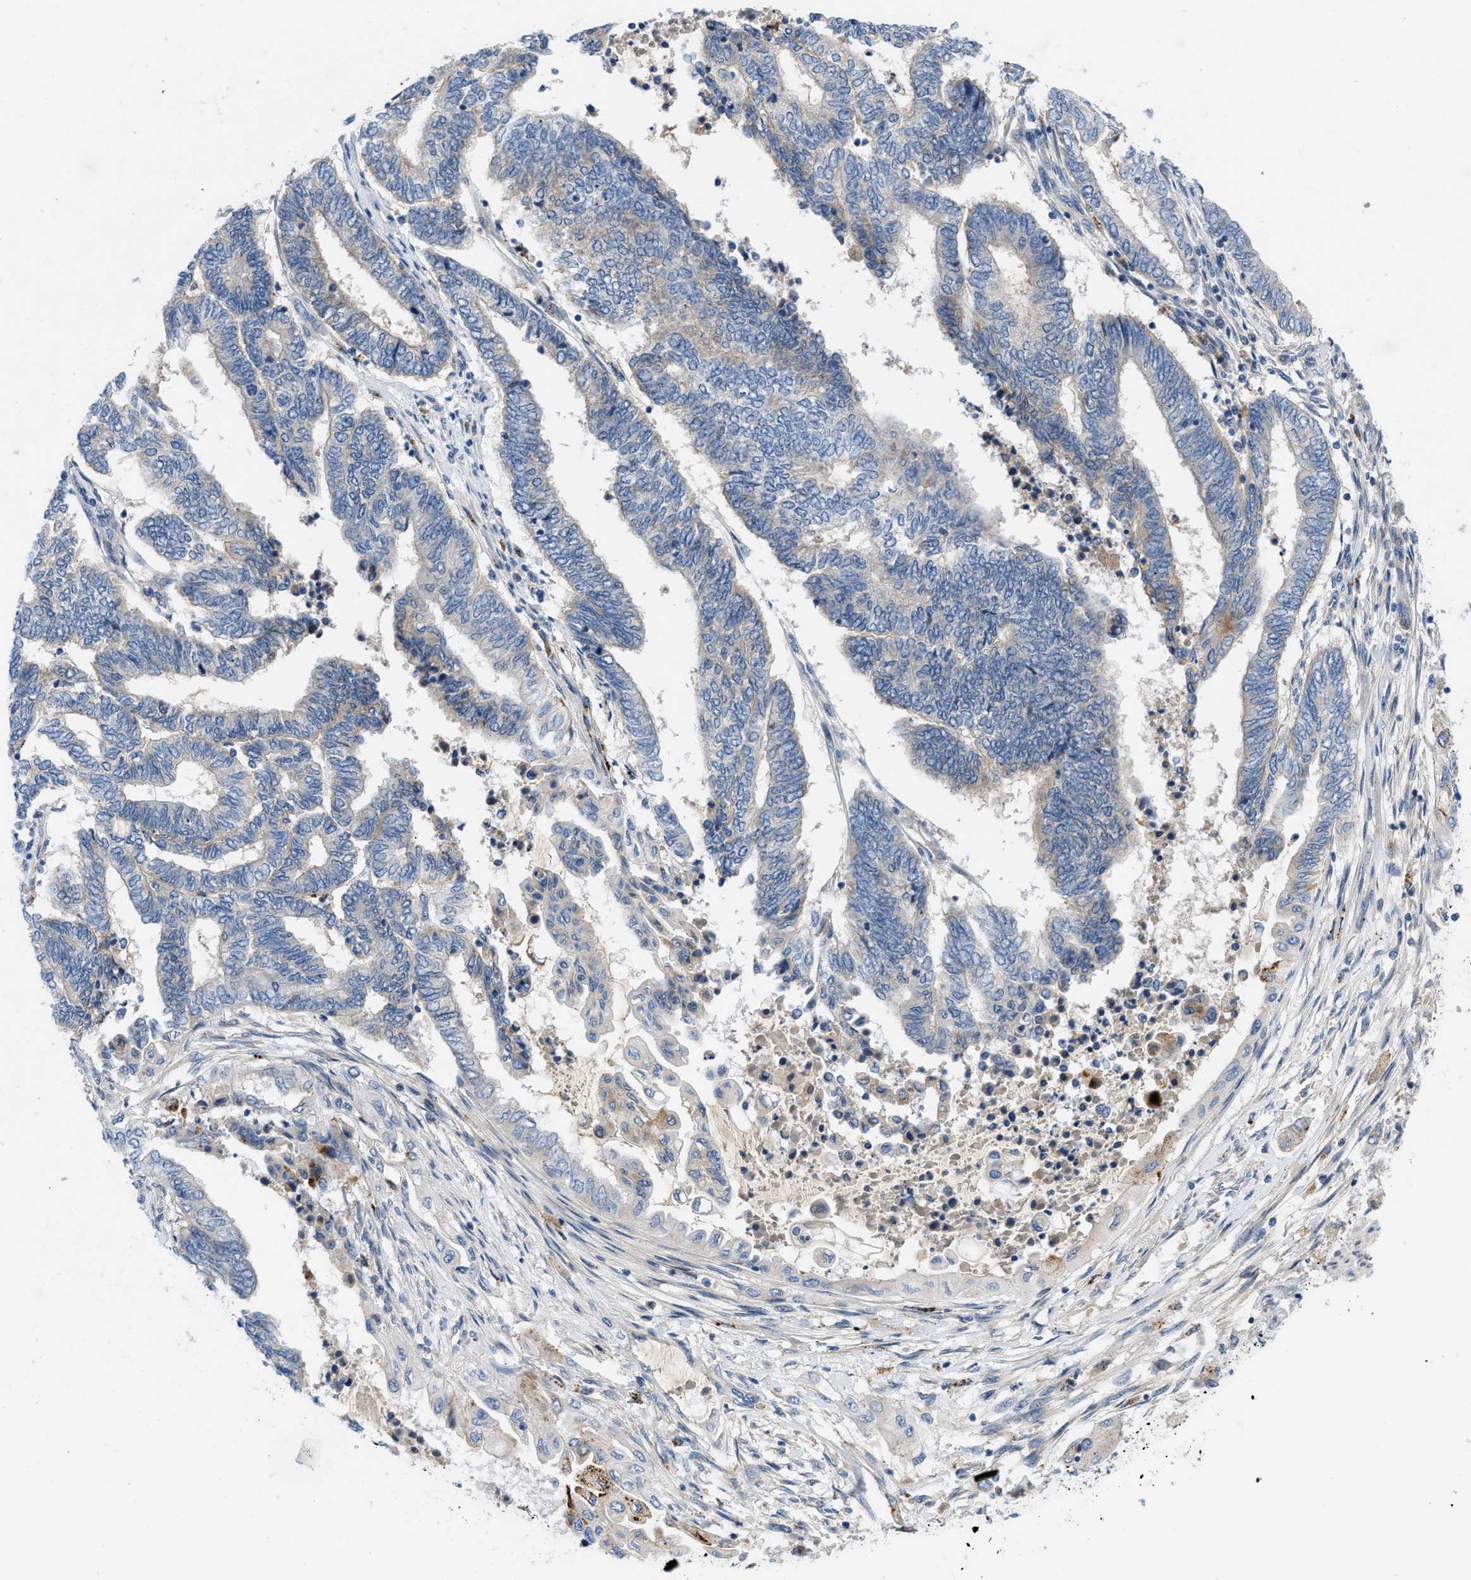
{"staining": {"intensity": "negative", "quantity": "none", "location": "none"}, "tissue": "endometrial cancer", "cell_type": "Tumor cells", "image_type": "cancer", "snomed": [{"axis": "morphology", "description": "Adenocarcinoma, NOS"}, {"axis": "topography", "description": "Uterus"}, {"axis": "topography", "description": "Endometrium"}], "caption": "An immunohistochemistry image of endometrial cancer (adenocarcinoma) is shown. There is no staining in tumor cells of endometrial cancer (adenocarcinoma).", "gene": "TMEM248", "patient": {"sex": "female", "age": 70}}